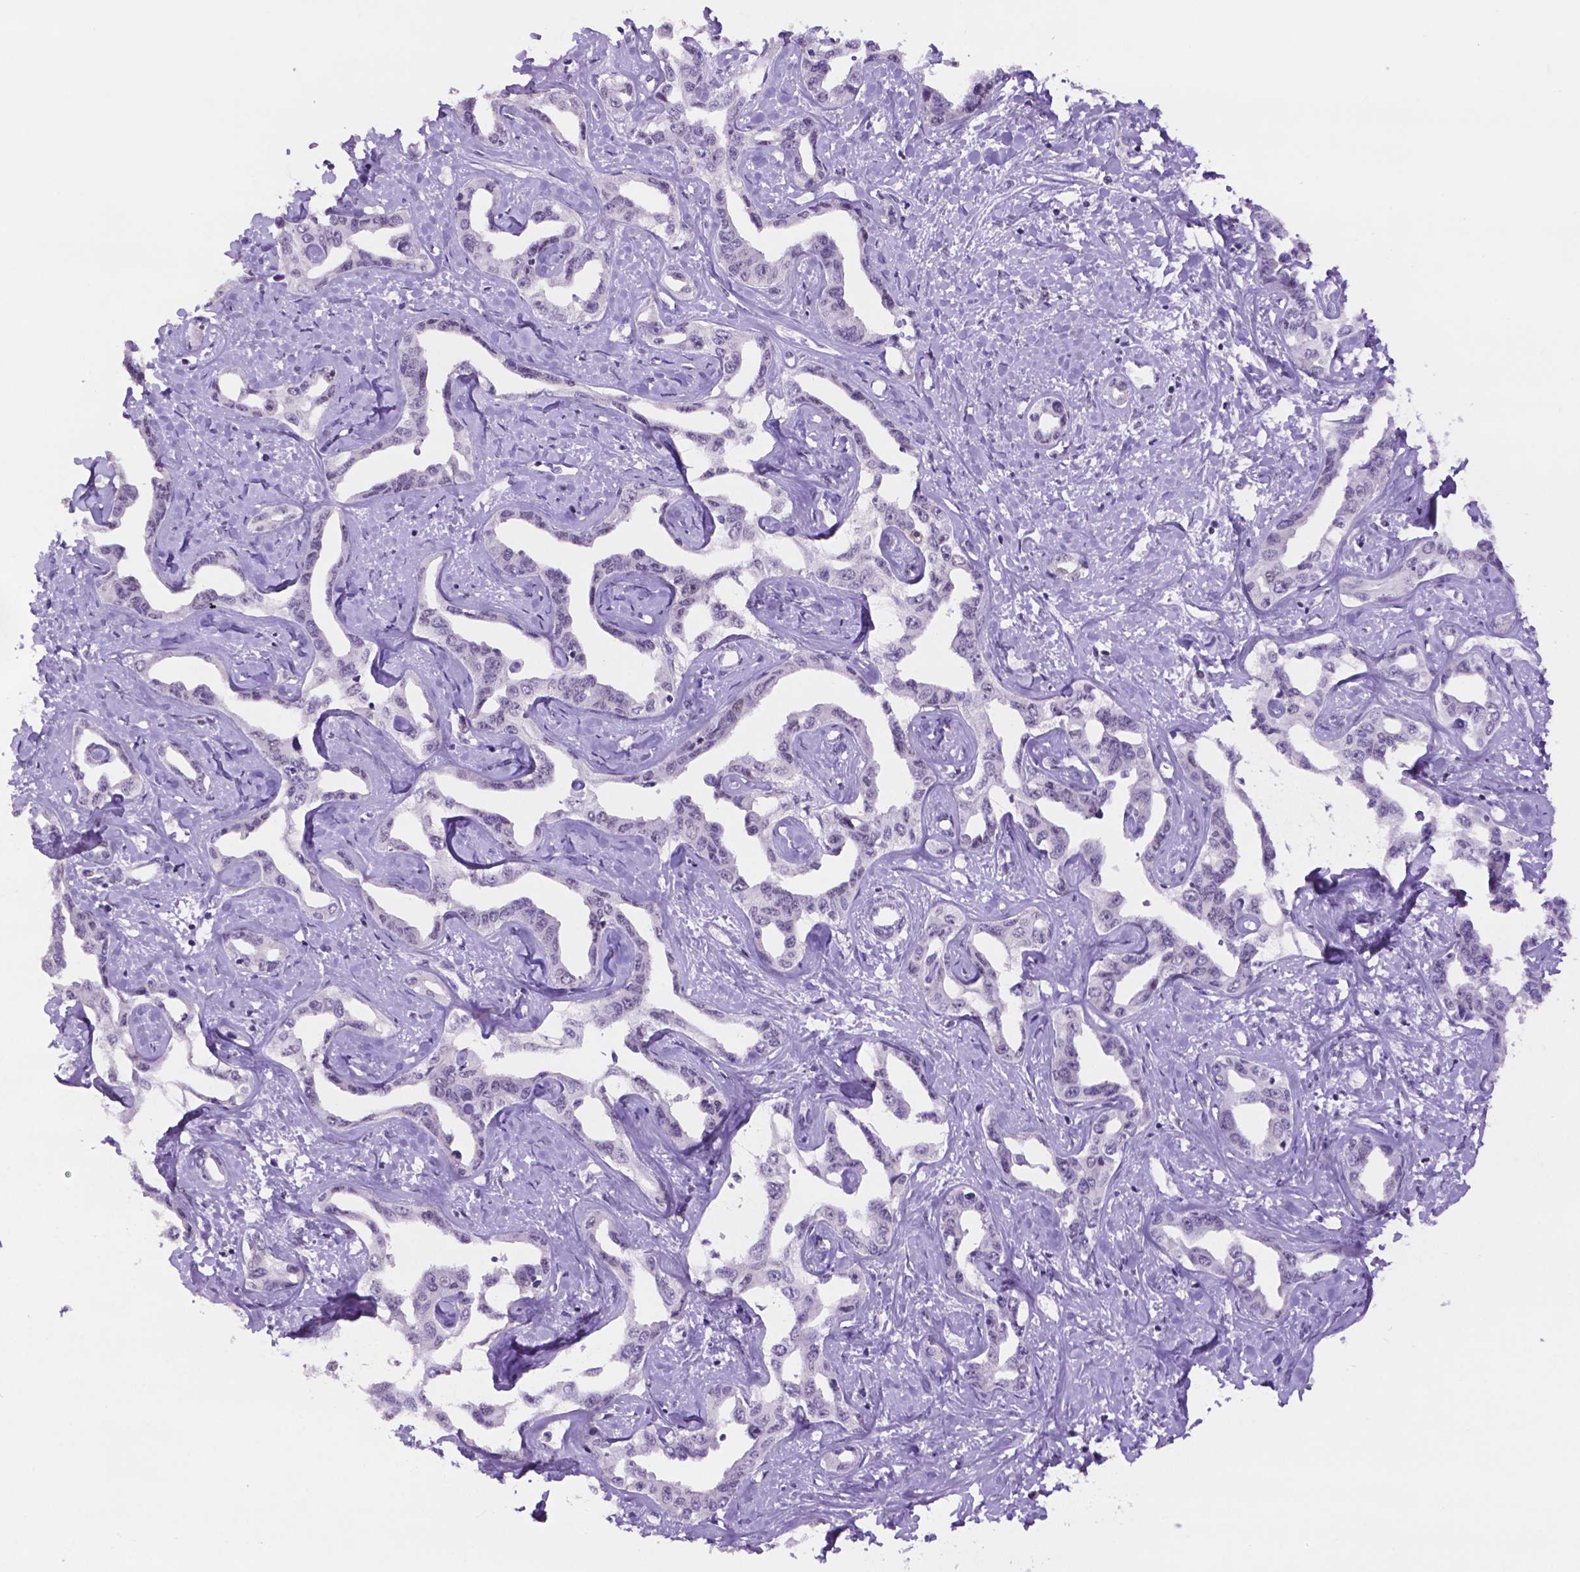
{"staining": {"intensity": "negative", "quantity": "none", "location": "none"}, "tissue": "liver cancer", "cell_type": "Tumor cells", "image_type": "cancer", "snomed": [{"axis": "morphology", "description": "Cholangiocarcinoma"}, {"axis": "topography", "description": "Liver"}], "caption": "An image of liver cancer stained for a protein demonstrates no brown staining in tumor cells.", "gene": "NCOR1", "patient": {"sex": "male", "age": 59}}